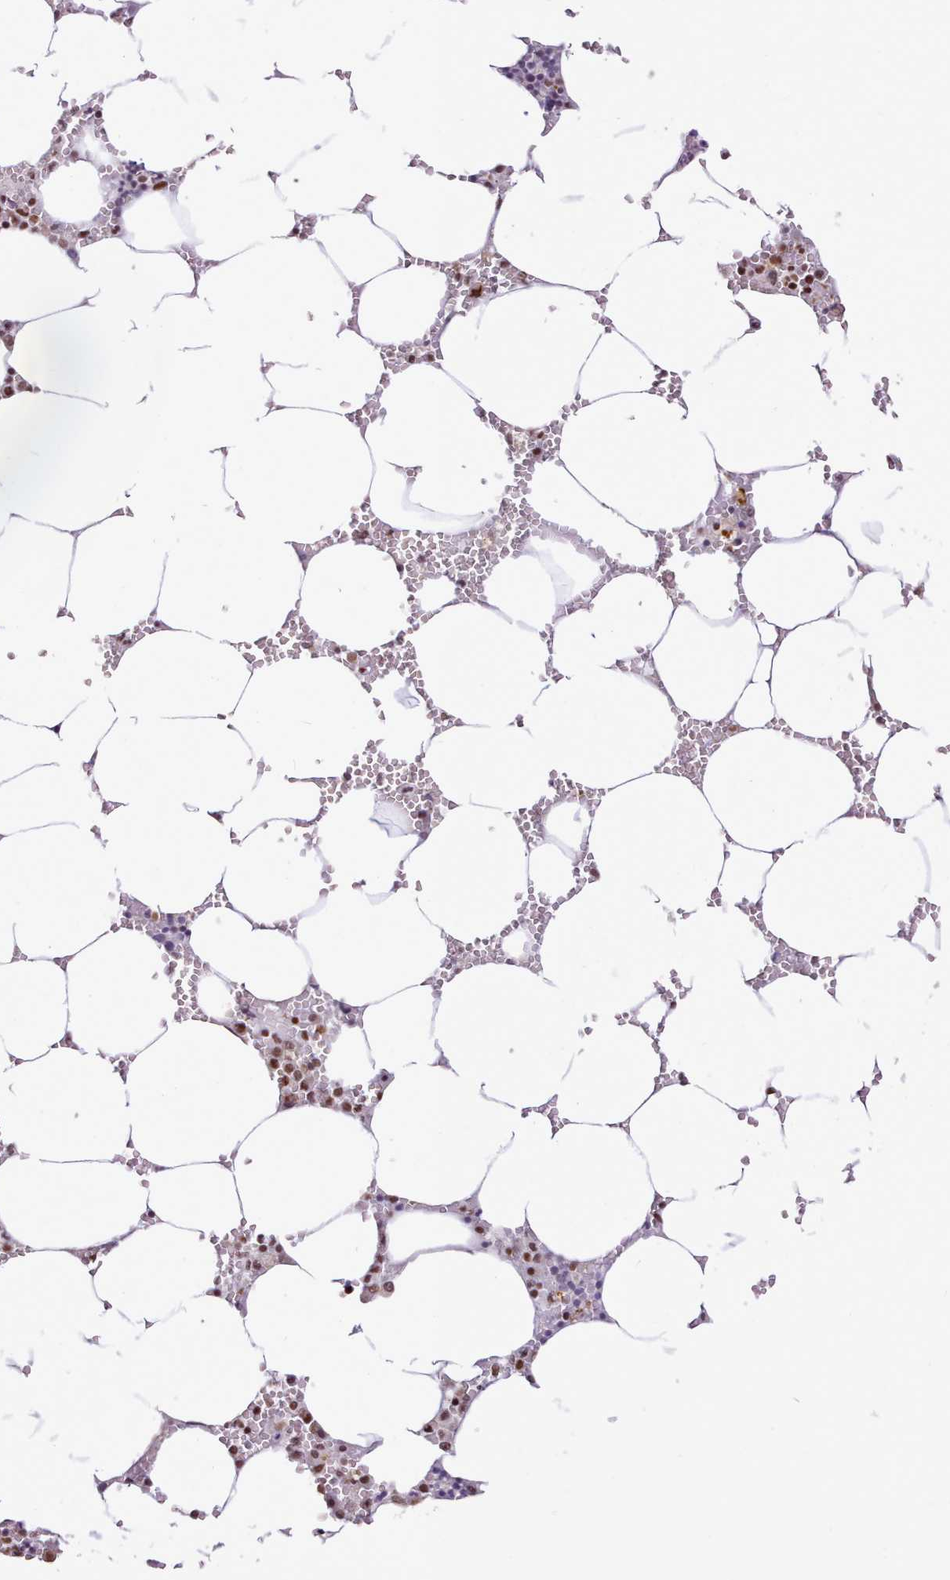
{"staining": {"intensity": "strong", "quantity": ">75%", "location": "nuclear"}, "tissue": "bone marrow", "cell_type": "Hematopoietic cells", "image_type": "normal", "snomed": [{"axis": "morphology", "description": "Normal tissue, NOS"}, {"axis": "topography", "description": "Bone marrow"}], "caption": "This histopathology image displays immunohistochemistry (IHC) staining of normal human bone marrow, with high strong nuclear expression in about >75% of hematopoietic cells.", "gene": "TAF15", "patient": {"sex": "male", "age": 70}}